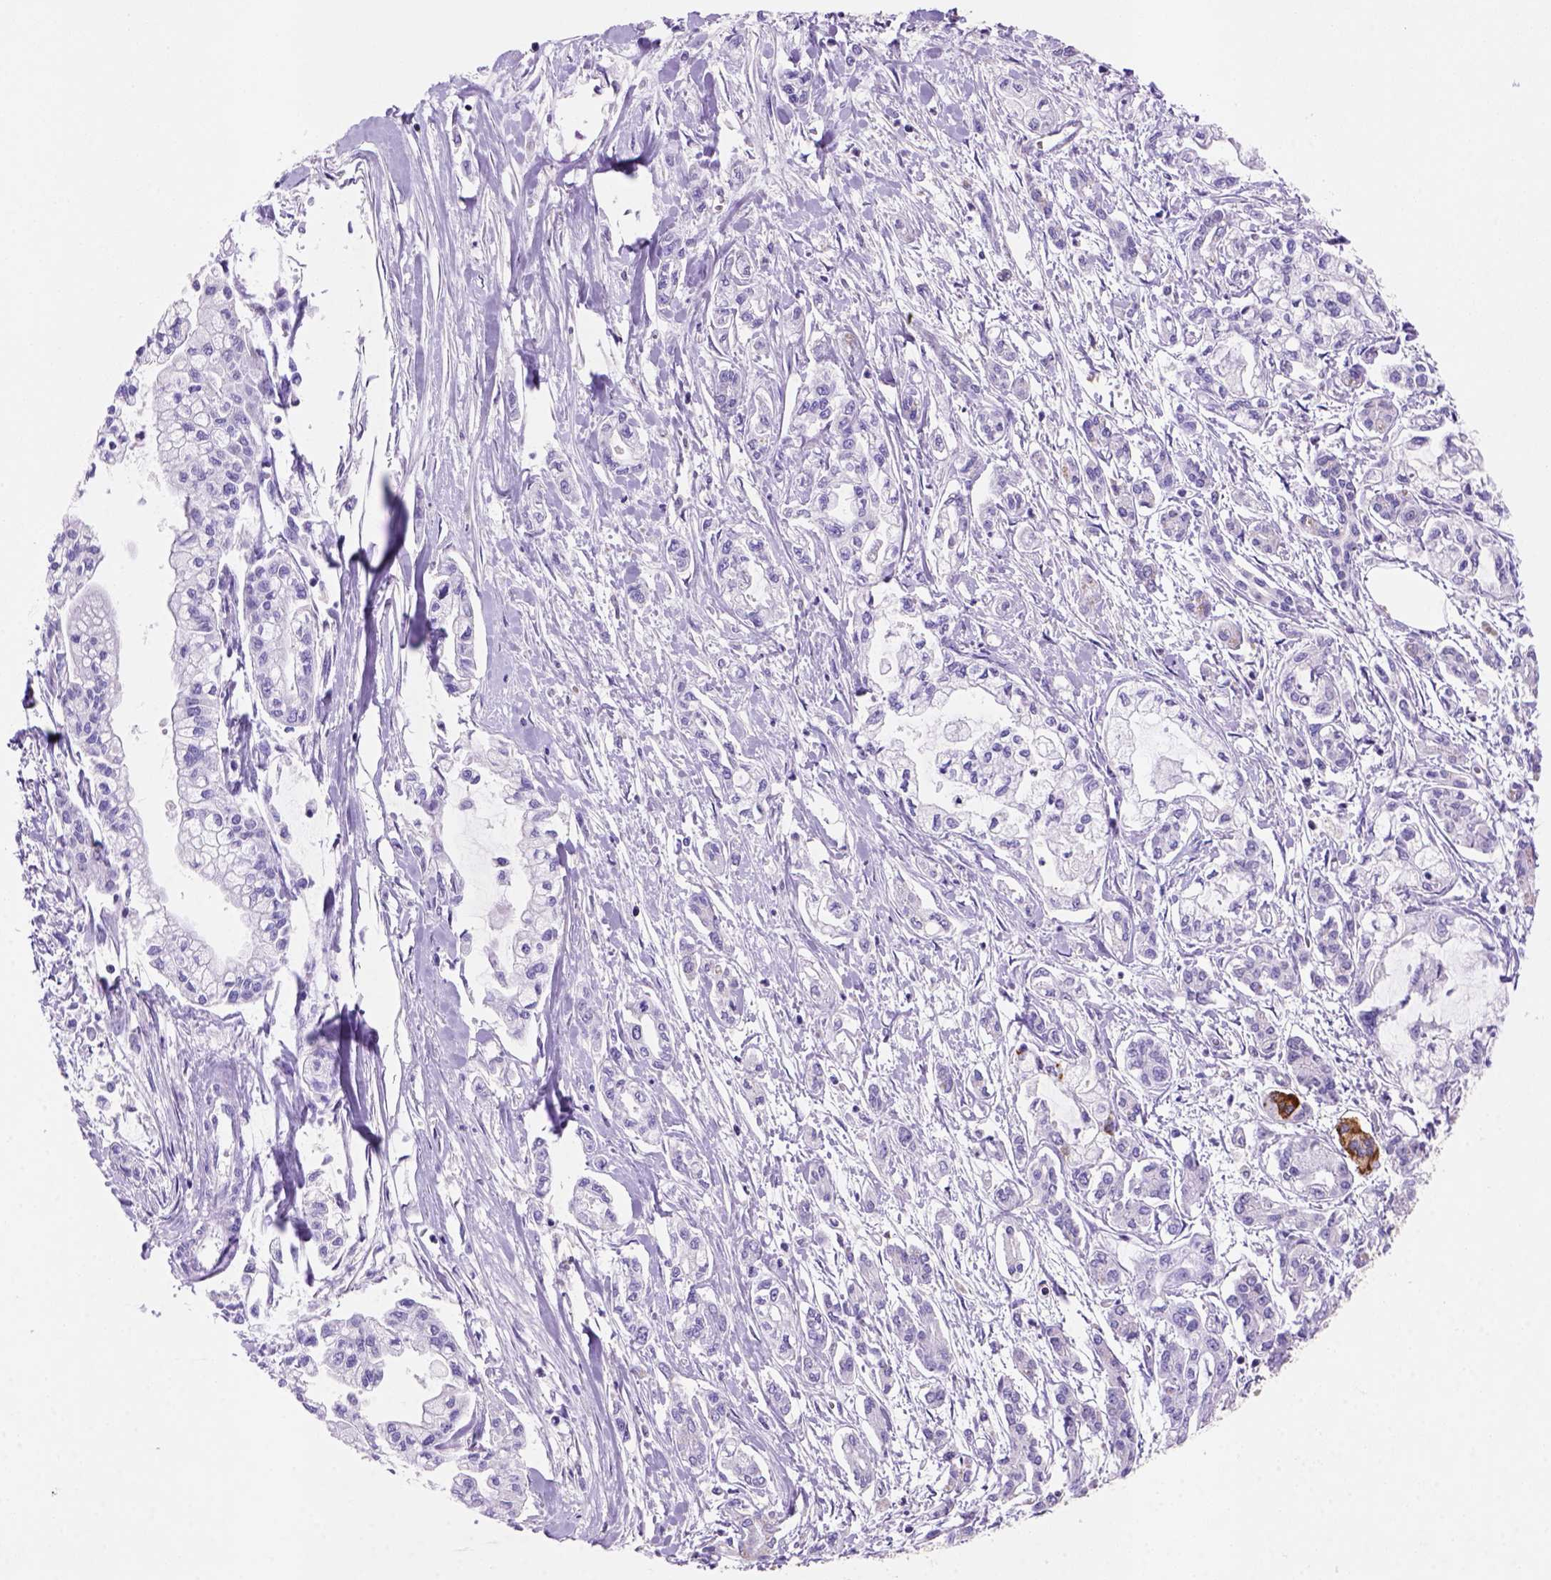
{"staining": {"intensity": "negative", "quantity": "none", "location": "none"}, "tissue": "pancreatic cancer", "cell_type": "Tumor cells", "image_type": "cancer", "snomed": [{"axis": "morphology", "description": "Adenocarcinoma, NOS"}, {"axis": "topography", "description": "Pancreas"}], "caption": "An IHC image of pancreatic cancer (adenocarcinoma) is shown. There is no staining in tumor cells of pancreatic cancer (adenocarcinoma).", "gene": "INPP5D", "patient": {"sex": "male", "age": 54}}